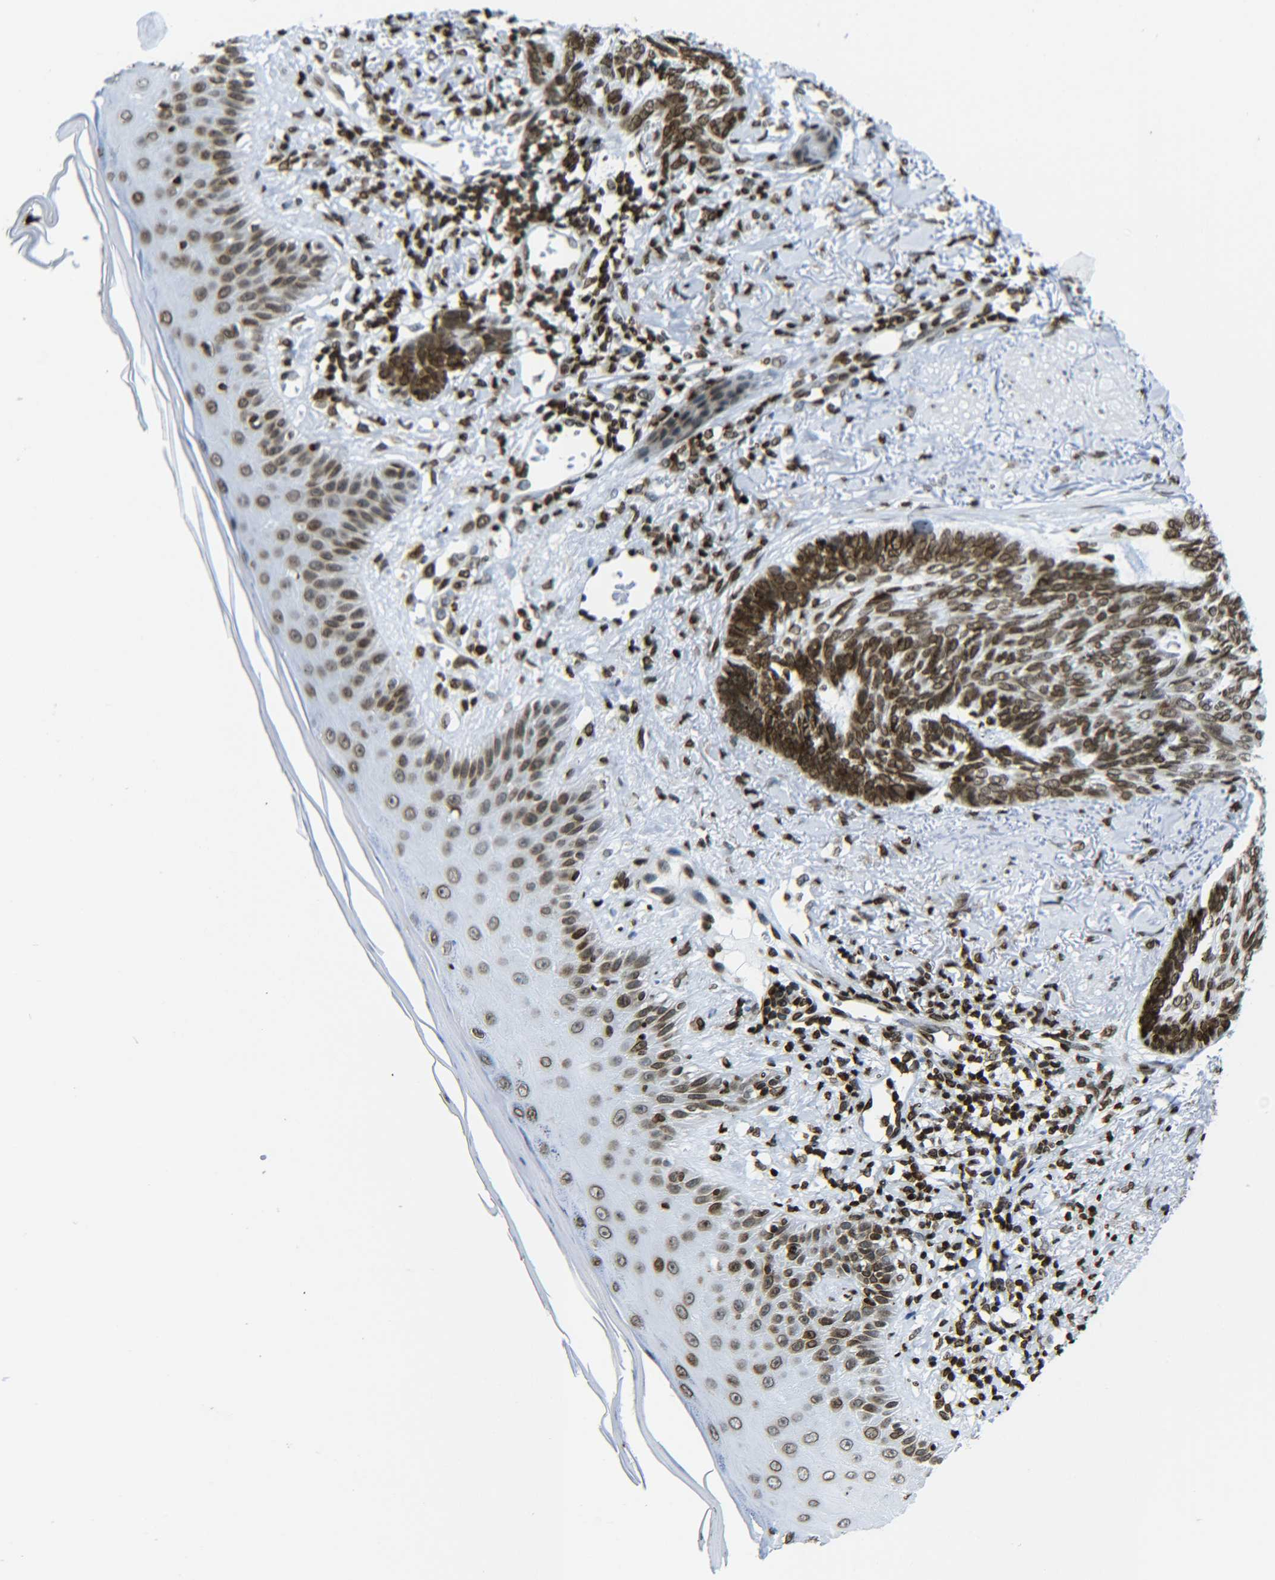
{"staining": {"intensity": "strong", "quantity": ">75%", "location": "nuclear"}, "tissue": "skin cancer", "cell_type": "Tumor cells", "image_type": "cancer", "snomed": [{"axis": "morphology", "description": "Basal cell carcinoma"}, {"axis": "topography", "description": "Skin"}], "caption": "Skin basal cell carcinoma stained with a protein marker demonstrates strong staining in tumor cells.", "gene": "H2AX", "patient": {"sex": "male", "age": 43}}